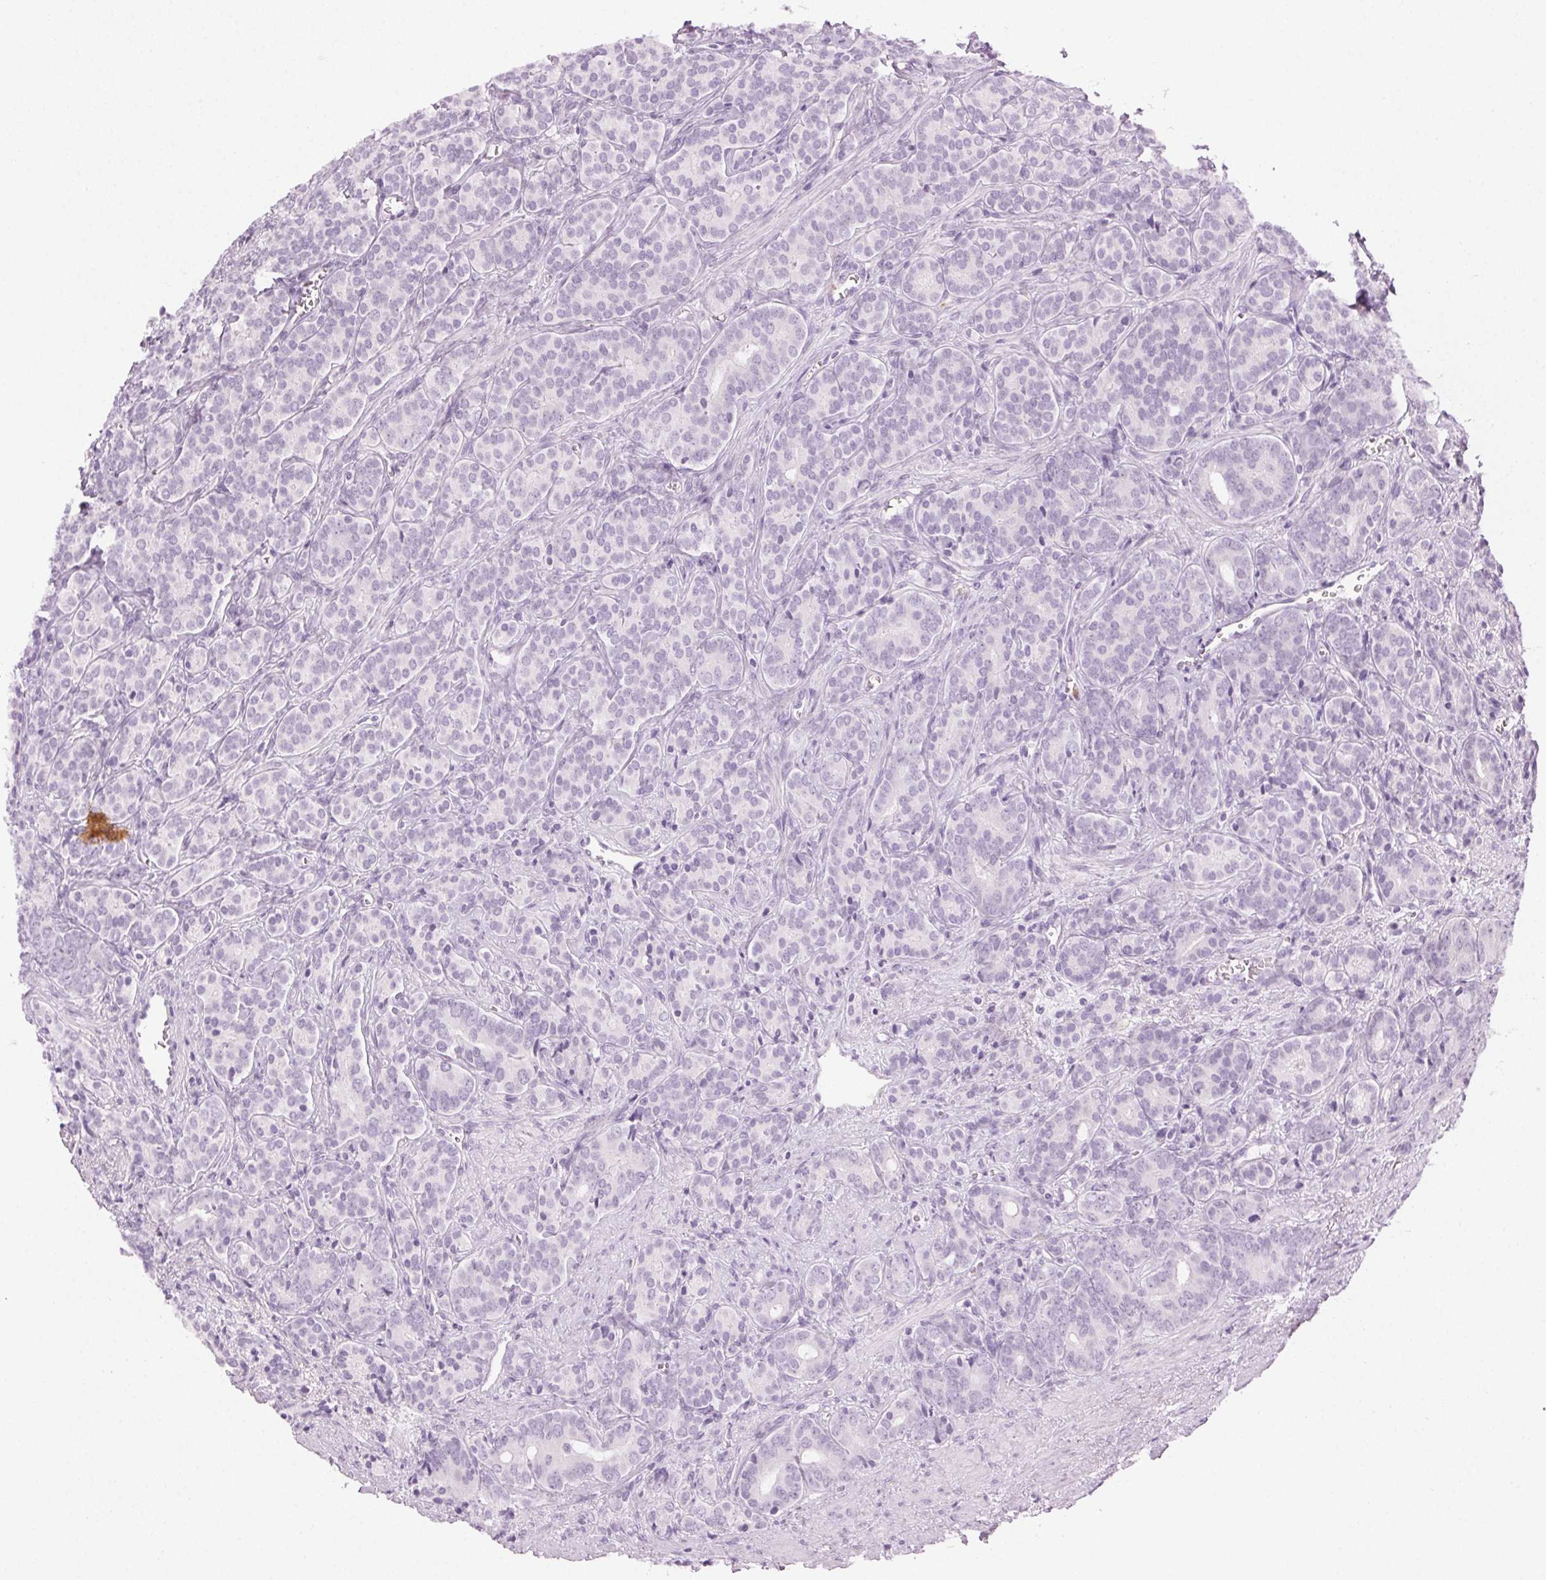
{"staining": {"intensity": "negative", "quantity": "none", "location": "none"}, "tissue": "prostate cancer", "cell_type": "Tumor cells", "image_type": "cancer", "snomed": [{"axis": "morphology", "description": "Adenocarcinoma, High grade"}, {"axis": "topography", "description": "Prostate"}], "caption": "Histopathology image shows no protein expression in tumor cells of prostate cancer tissue. (Immunohistochemistry, brightfield microscopy, high magnification).", "gene": "MPO", "patient": {"sex": "male", "age": 84}}